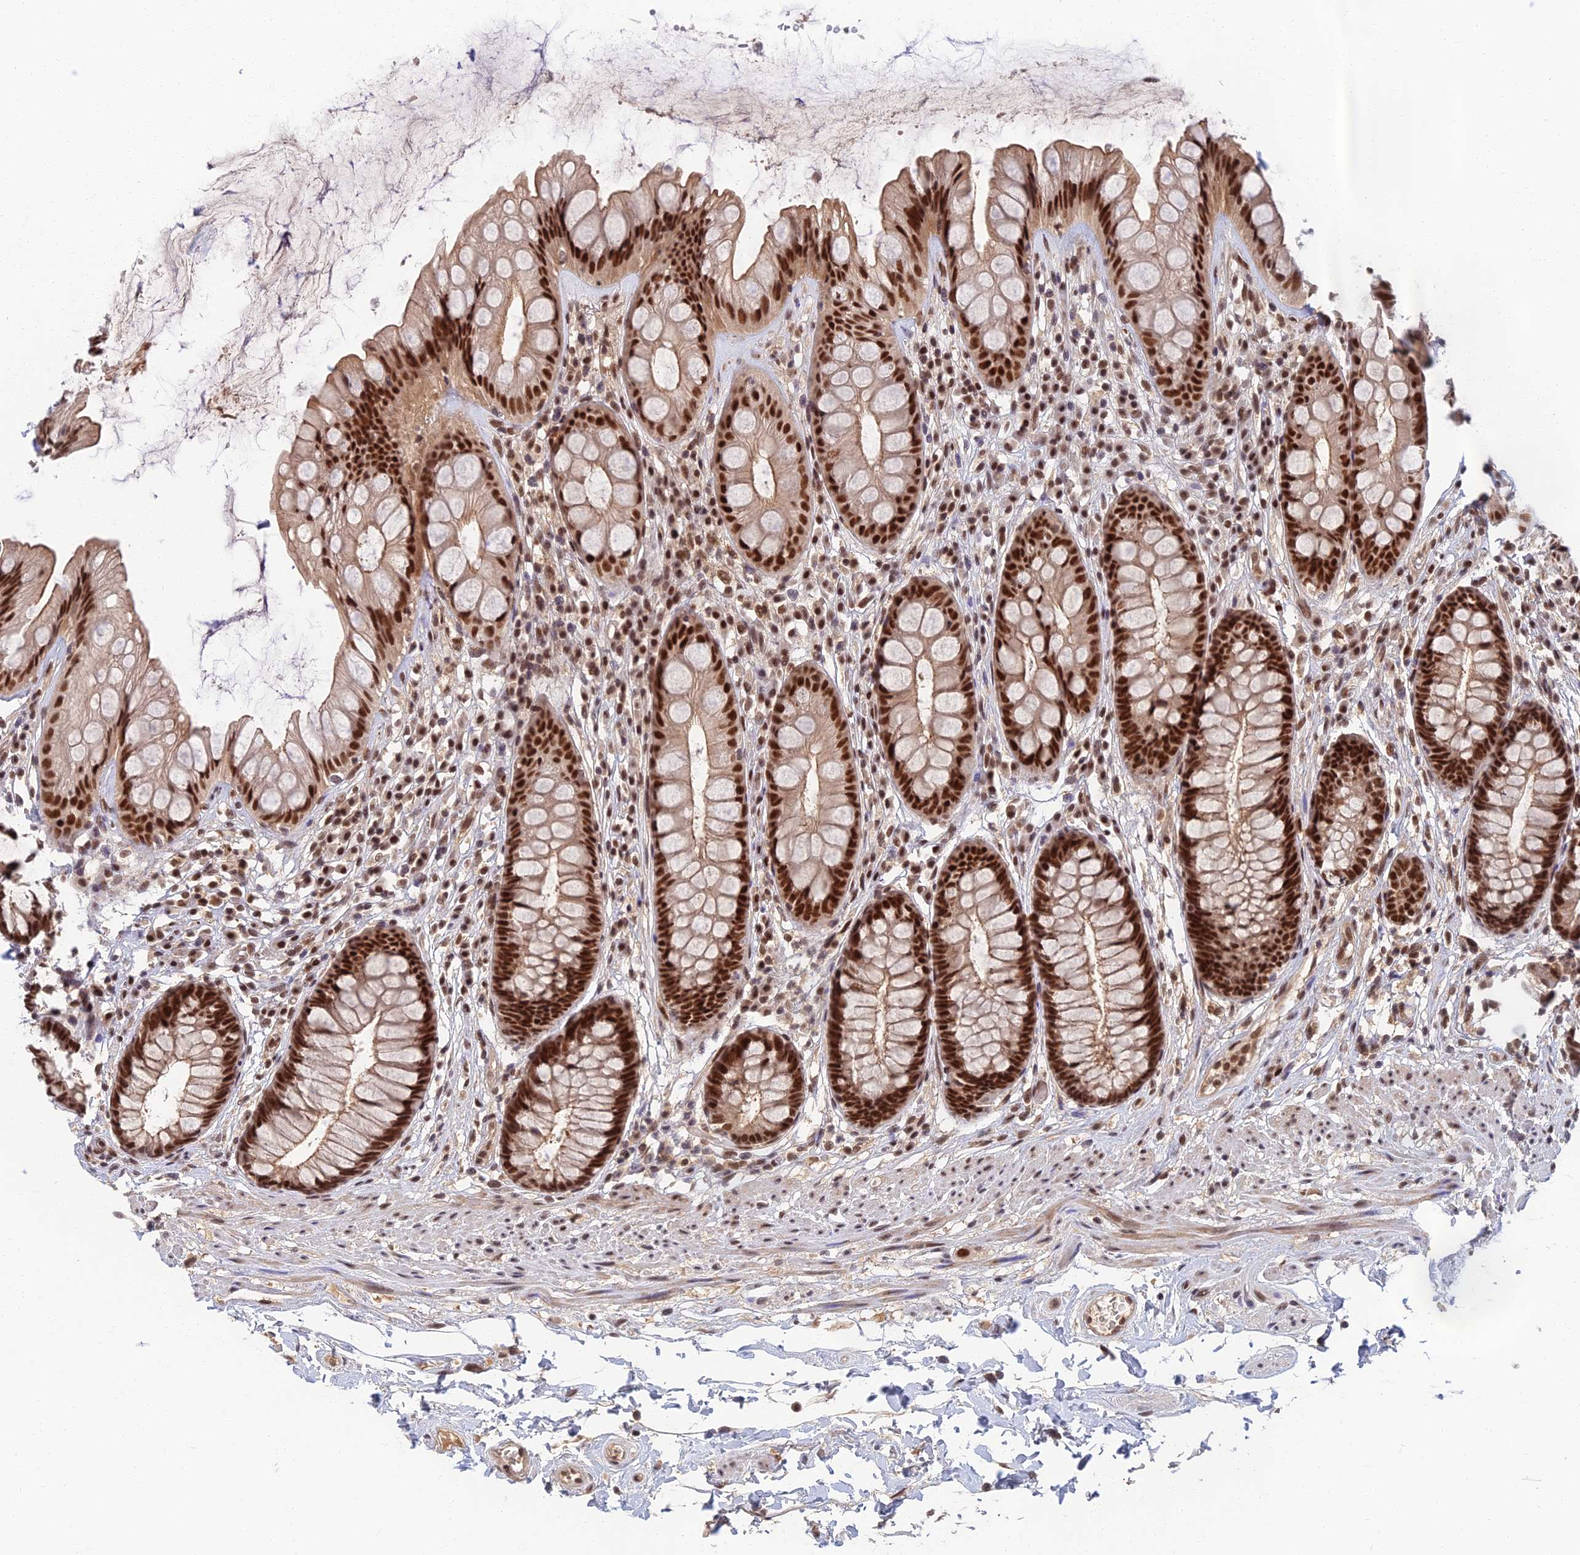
{"staining": {"intensity": "strong", "quantity": ">75%", "location": "nuclear"}, "tissue": "rectum", "cell_type": "Glandular cells", "image_type": "normal", "snomed": [{"axis": "morphology", "description": "Normal tissue, NOS"}, {"axis": "topography", "description": "Rectum"}], "caption": "Glandular cells demonstrate high levels of strong nuclear staining in approximately >75% of cells in unremarkable human rectum. The protein of interest is stained brown, and the nuclei are stained in blue (DAB (3,3'-diaminobenzidine) IHC with brightfield microscopy, high magnification).", "gene": "TCEA2", "patient": {"sex": "male", "age": 74}}